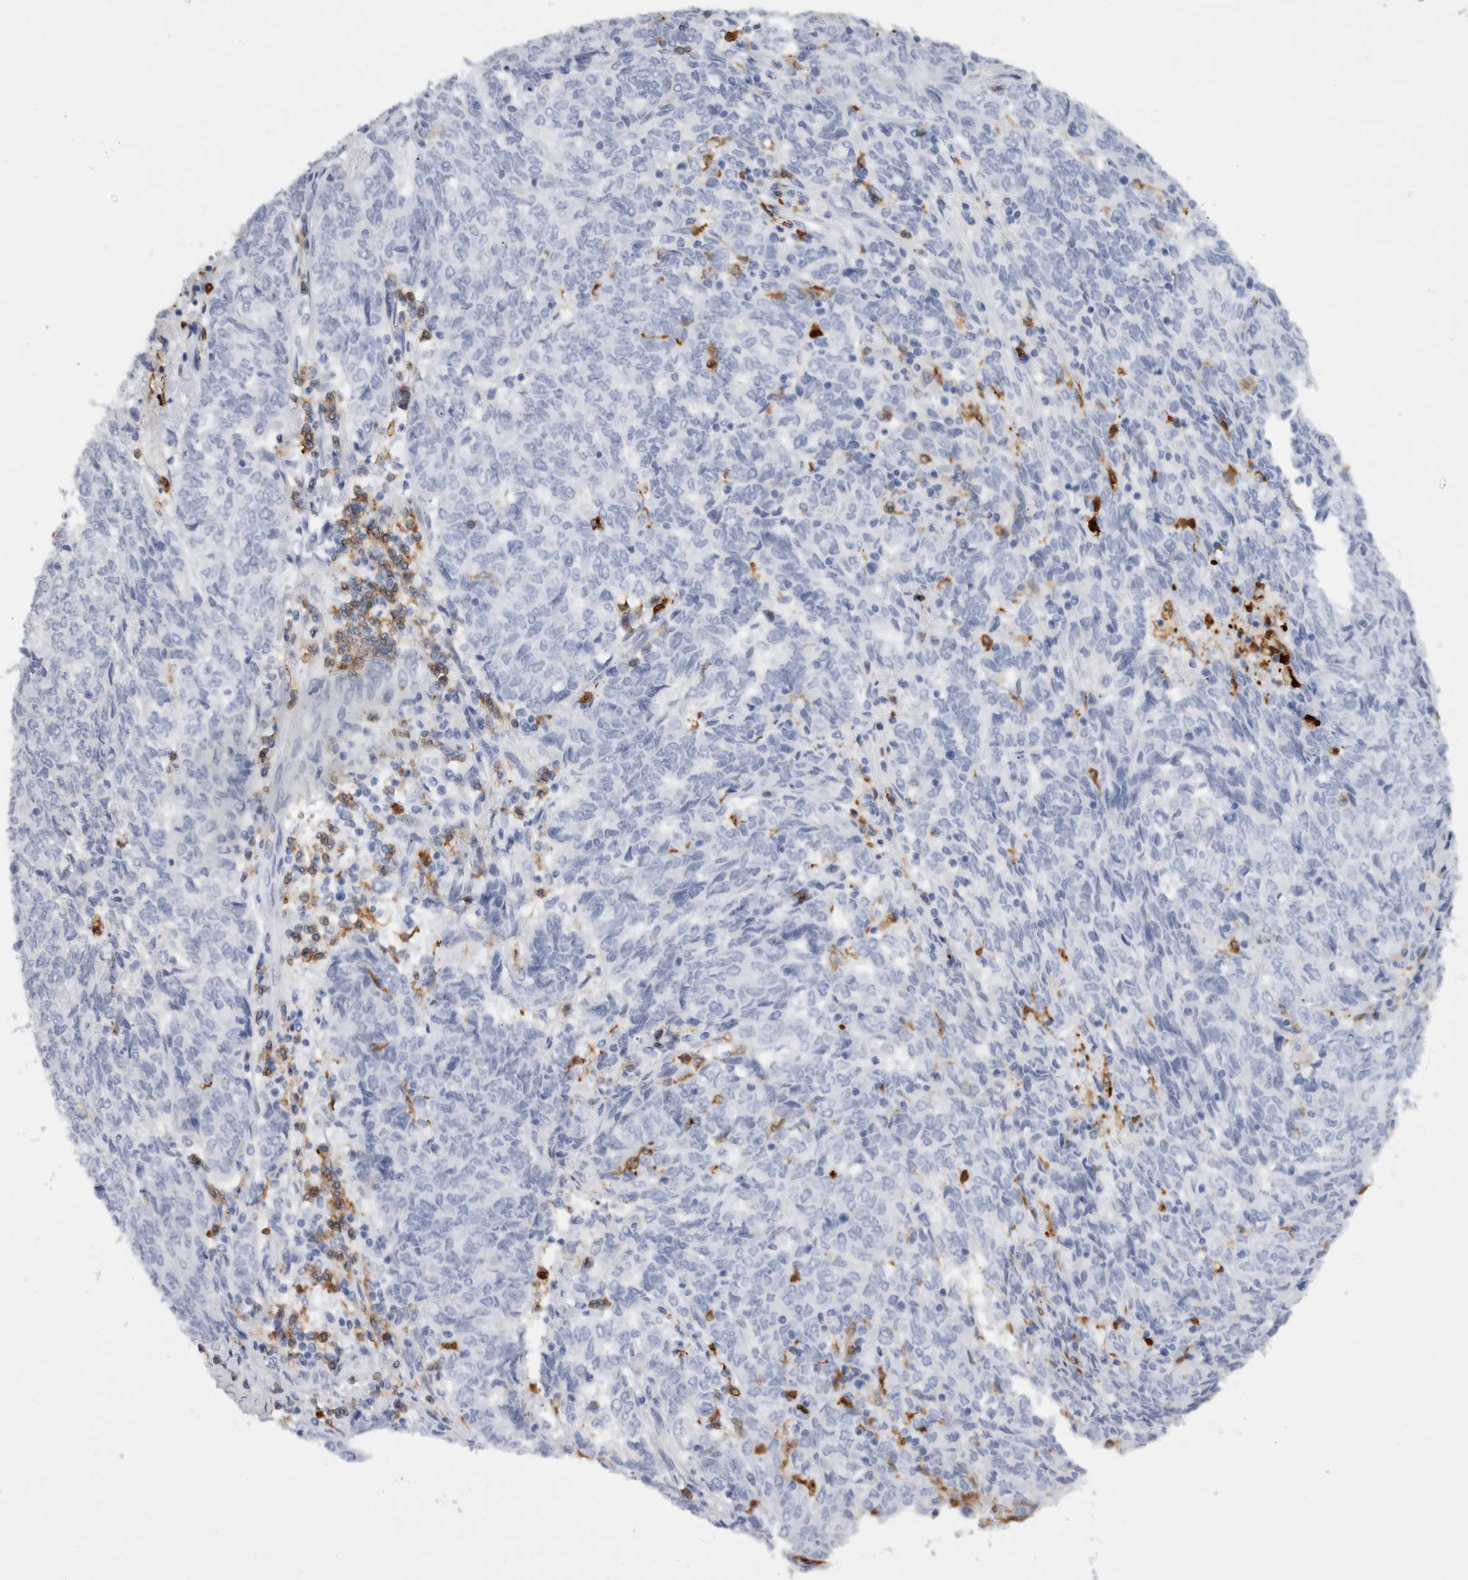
{"staining": {"intensity": "negative", "quantity": "none", "location": "none"}, "tissue": "endometrial cancer", "cell_type": "Tumor cells", "image_type": "cancer", "snomed": [{"axis": "morphology", "description": "Adenocarcinoma, NOS"}, {"axis": "topography", "description": "Endometrium"}], "caption": "Tumor cells show no significant positivity in endometrial cancer.", "gene": "S100A8", "patient": {"sex": "female", "age": 80}}